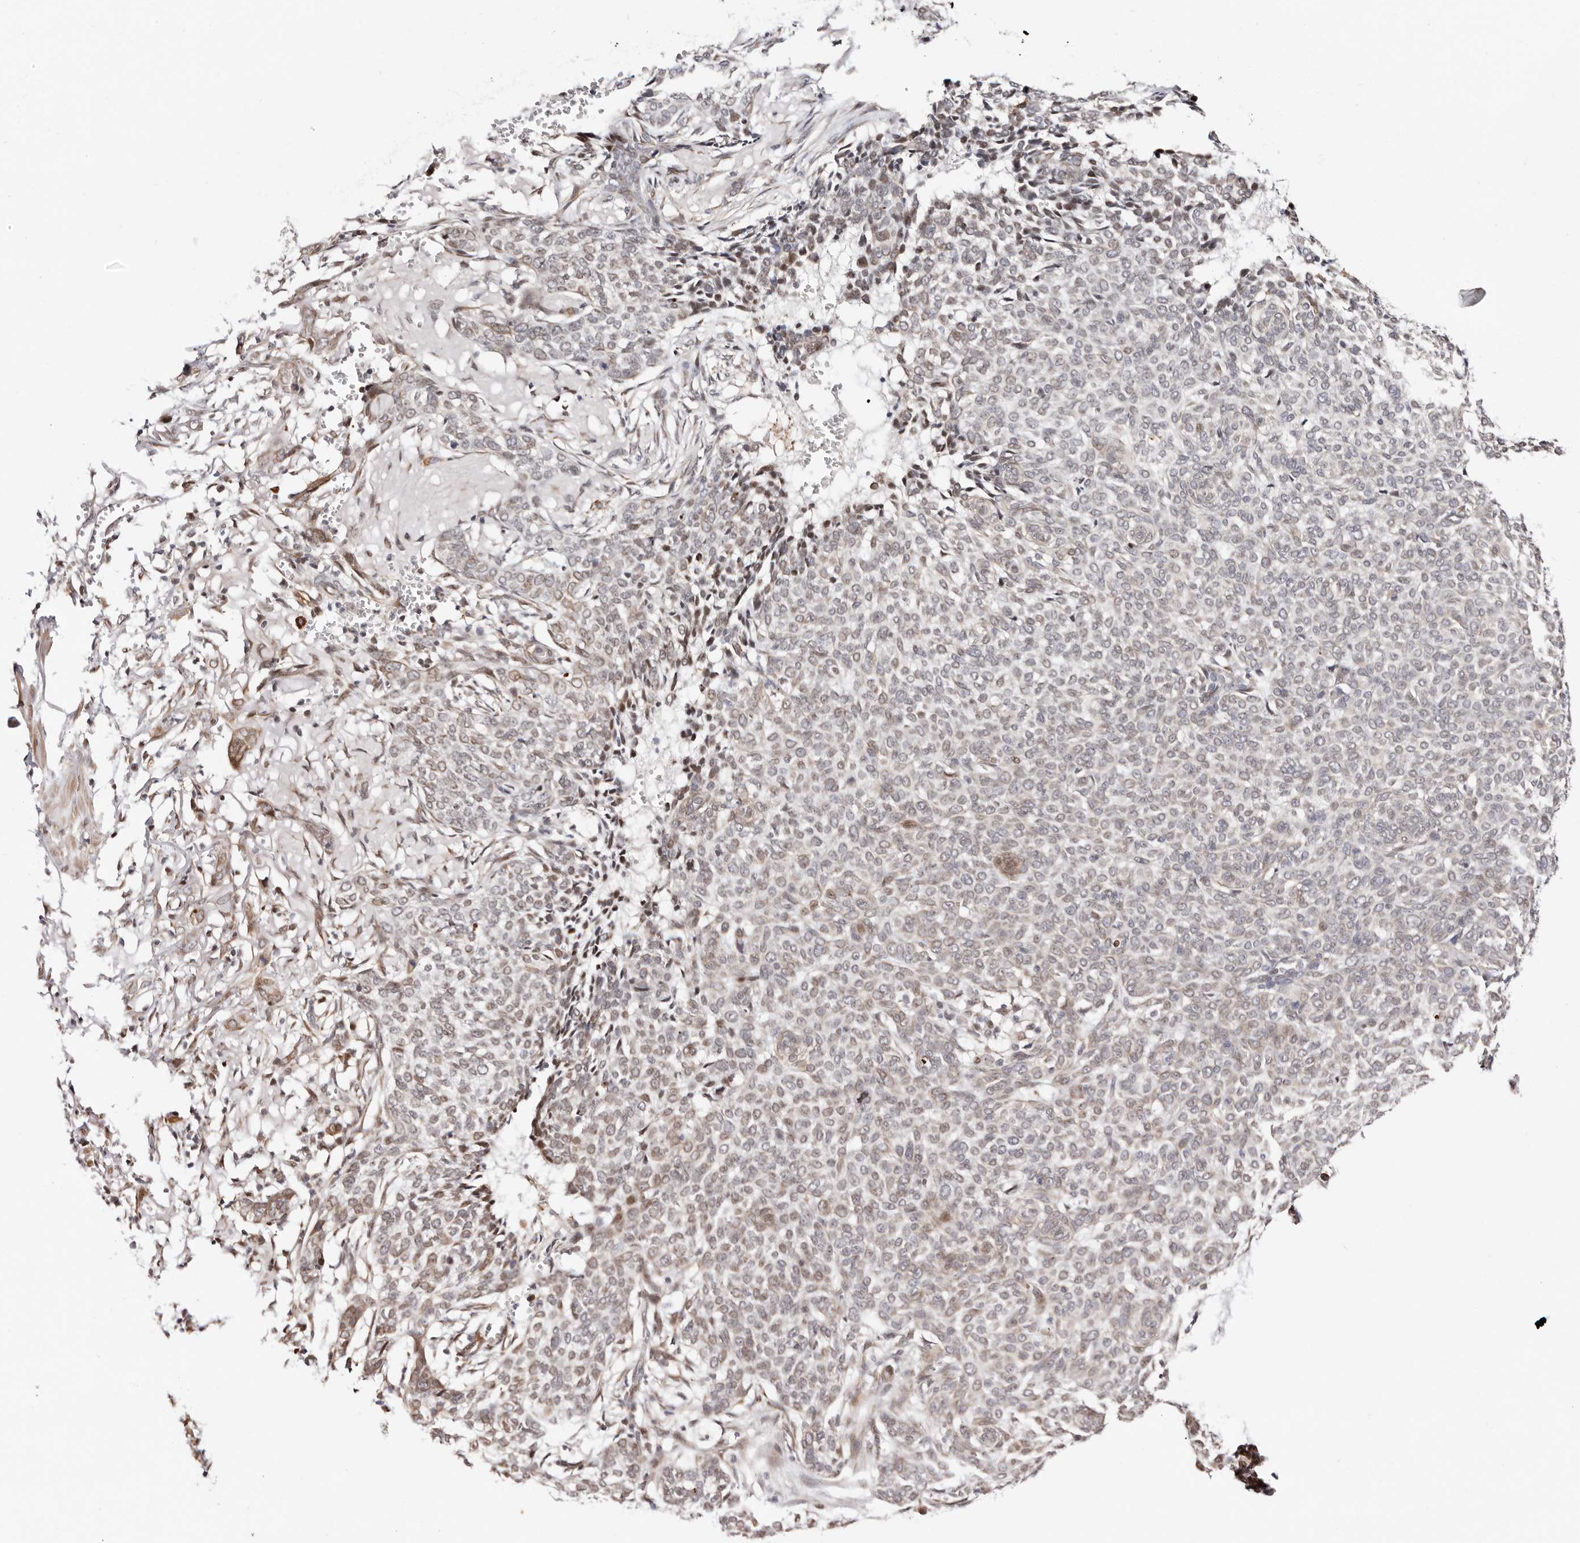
{"staining": {"intensity": "moderate", "quantity": "<25%", "location": "cytoplasmic/membranous"}, "tissue": "skin cancer", "cell_type": "Tumor cells", "image_type": "cancer", "snomed": [{"axis": "morphology", "description": "Basal cell carcinoma"}, {"axis": "topography", "description": "Skin"}], "caption": "Immunohistochemistry photomicrograph of neoplastic tissue: human basal cell carcinoma (skin) stained using immunohistochemistry reveals low levels of moderate protein expression localized specifically in the cytoplasmic/membranous of tumor cells, appearing as a cytoplasmic/membranous brown color.", "gene": "HIVEP3", "patient": {"sex": "male", "age": 85}}